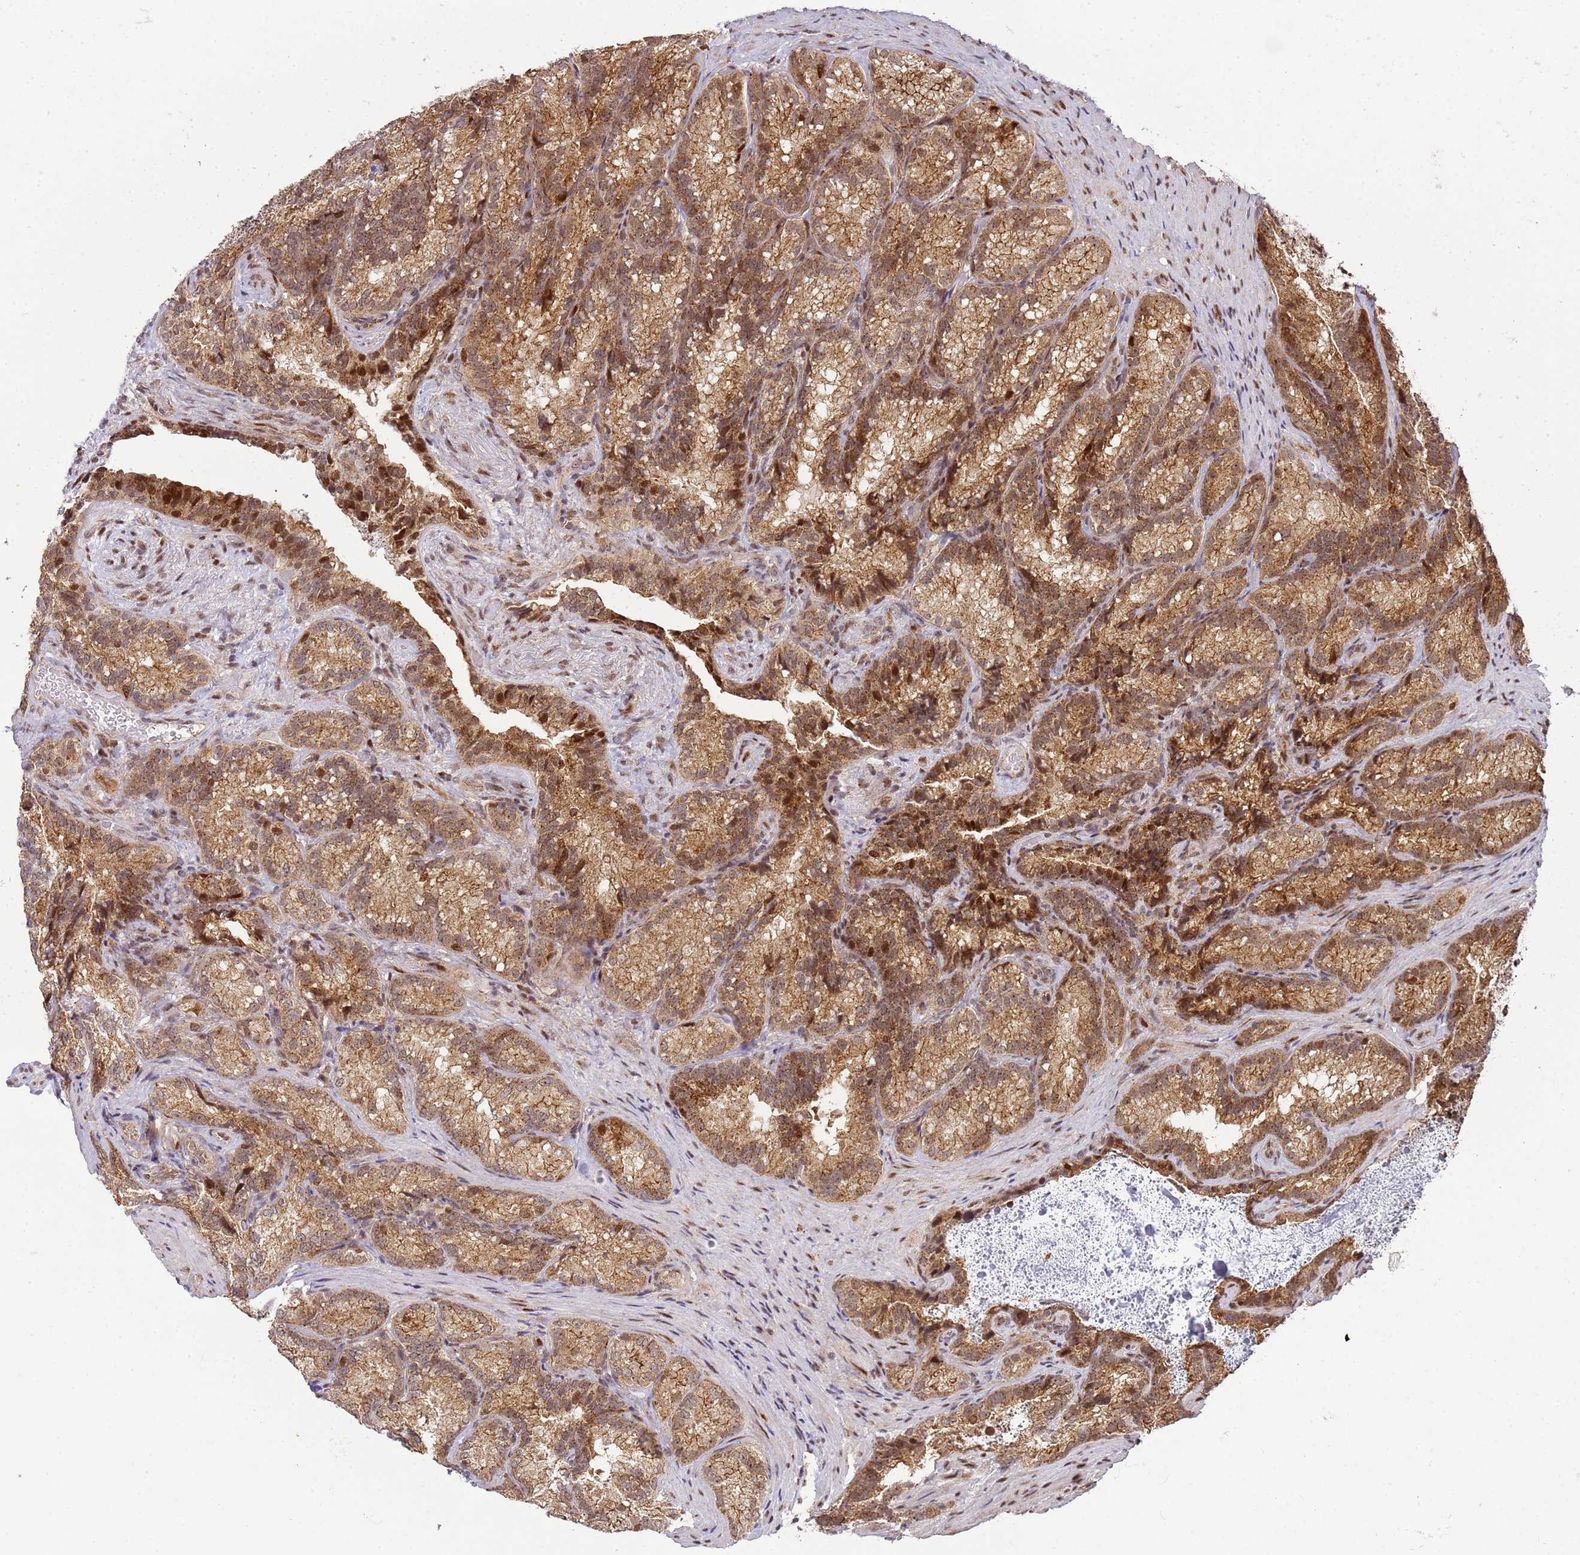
{"staining": {"intensity": "moderate", "quantity": ">75%", "location": "cytoplasmic/membranous,nuclear"}, "tissue": "seminal vesicle", "cell_type": "Glandular cells", "image_type": "normal", "snomed": [{"axis": "morphology", "description": "Normal tissue, NOS"}, {"axis": "topography", "description": "Seminal veicle"}], "caption": "Protein analysis of unremarkable seminal vesicle shows moderate cytoplasmic/membranous,nuclear positivity in approximately >75% of glandular cells.", "gene": "PEX14", "patient": {"sex": "male", "age": 58}}